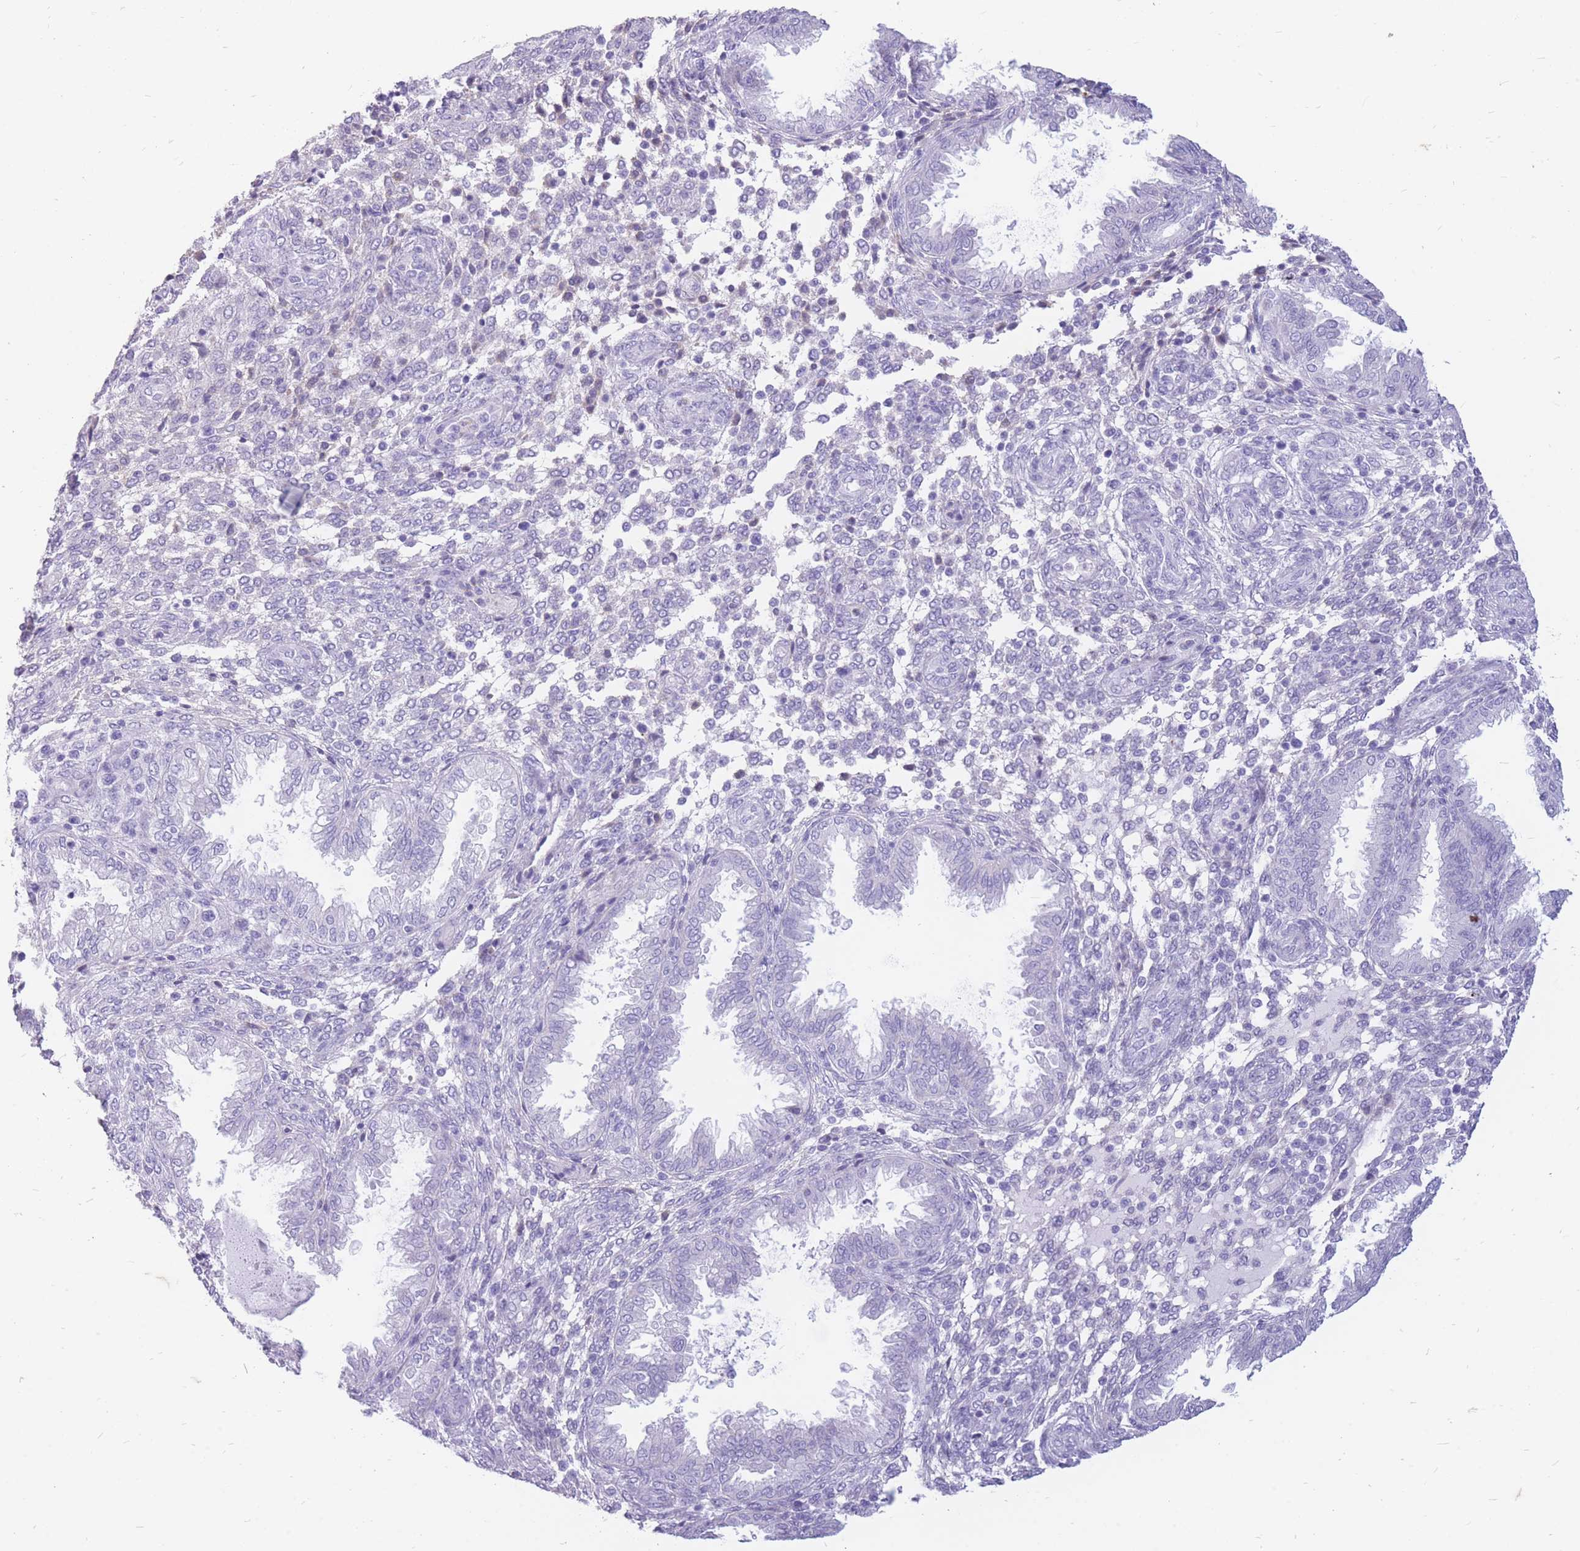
{"staining": {"intensity": "negative", "quantity": "none", "location": "none"}, "tissue": "endometrium", "cell_type": "Cells in endometrial stroma", "image_type": "normal", "snomed": [{"axis": "morphology", "description": "Normal tissue, NOS"}, {"axis": "topography", "description": "Endometrium"}], "caption": "This is an immunohistochemistry (IHC) micrograph of unremarkable endometrium. There is no staining in cells in endometrial stroma.", "gene": "ZFP37", "patient": {"sex": "female", "age": 33}}